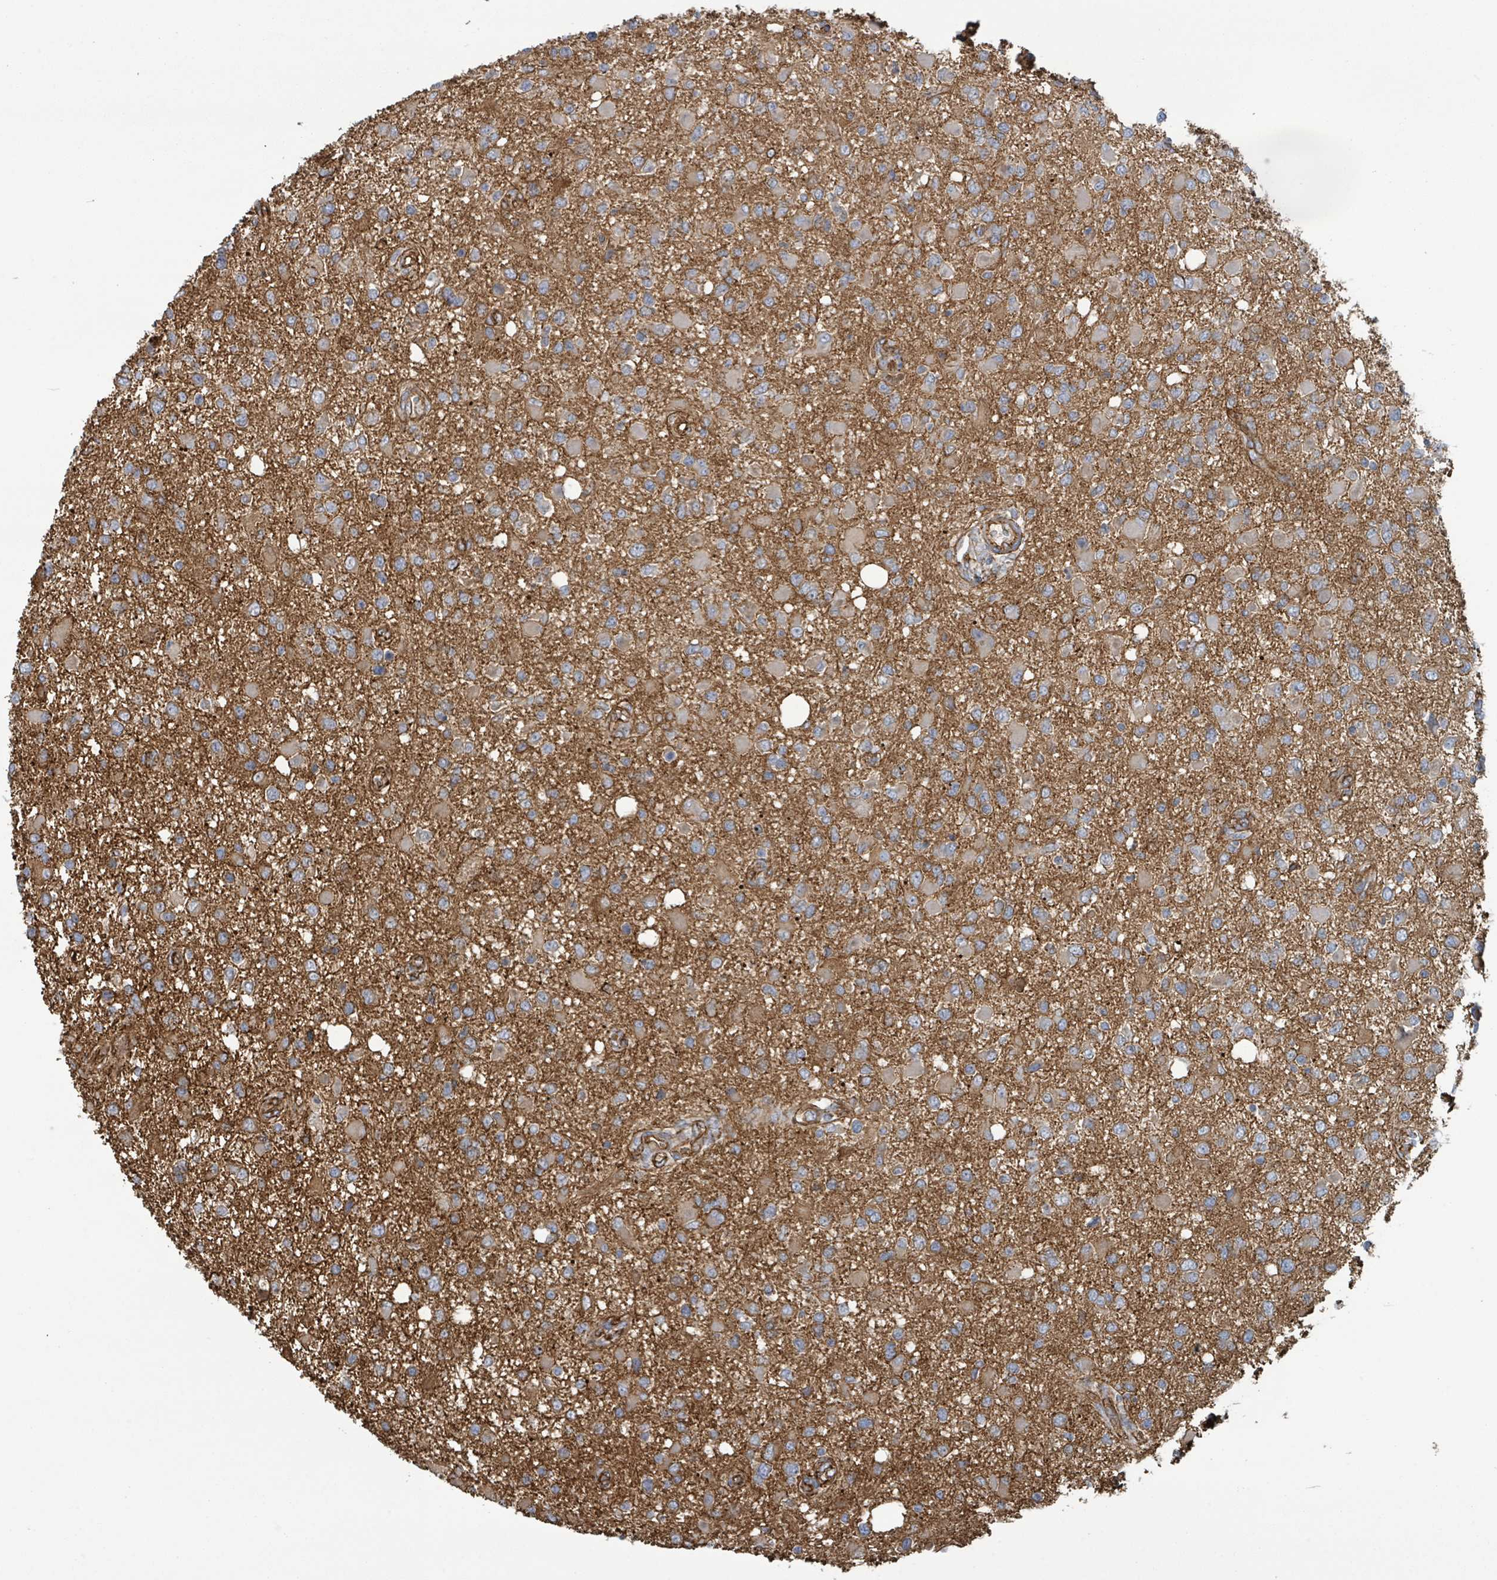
{"staining": {"intensity": "moderate", "quantity": "25%-75%", "location": "cytoplasmic/membranous"}, "tissue": "glioma", "cell_type": "Tumor cells", "image_type": "cancer", "snomed": [{"axis": "morphology", "description": "Glioma, malignant, High grade"}, {"axis": "topography", "description": "Brain"}], "caption": "Tumor cells reveal moderate cytoplasmic/membranous expression in about 25%-75% of cells in glioma.", "gene": "LDOC1", "patient": {"sex": "male", "age": 53}}